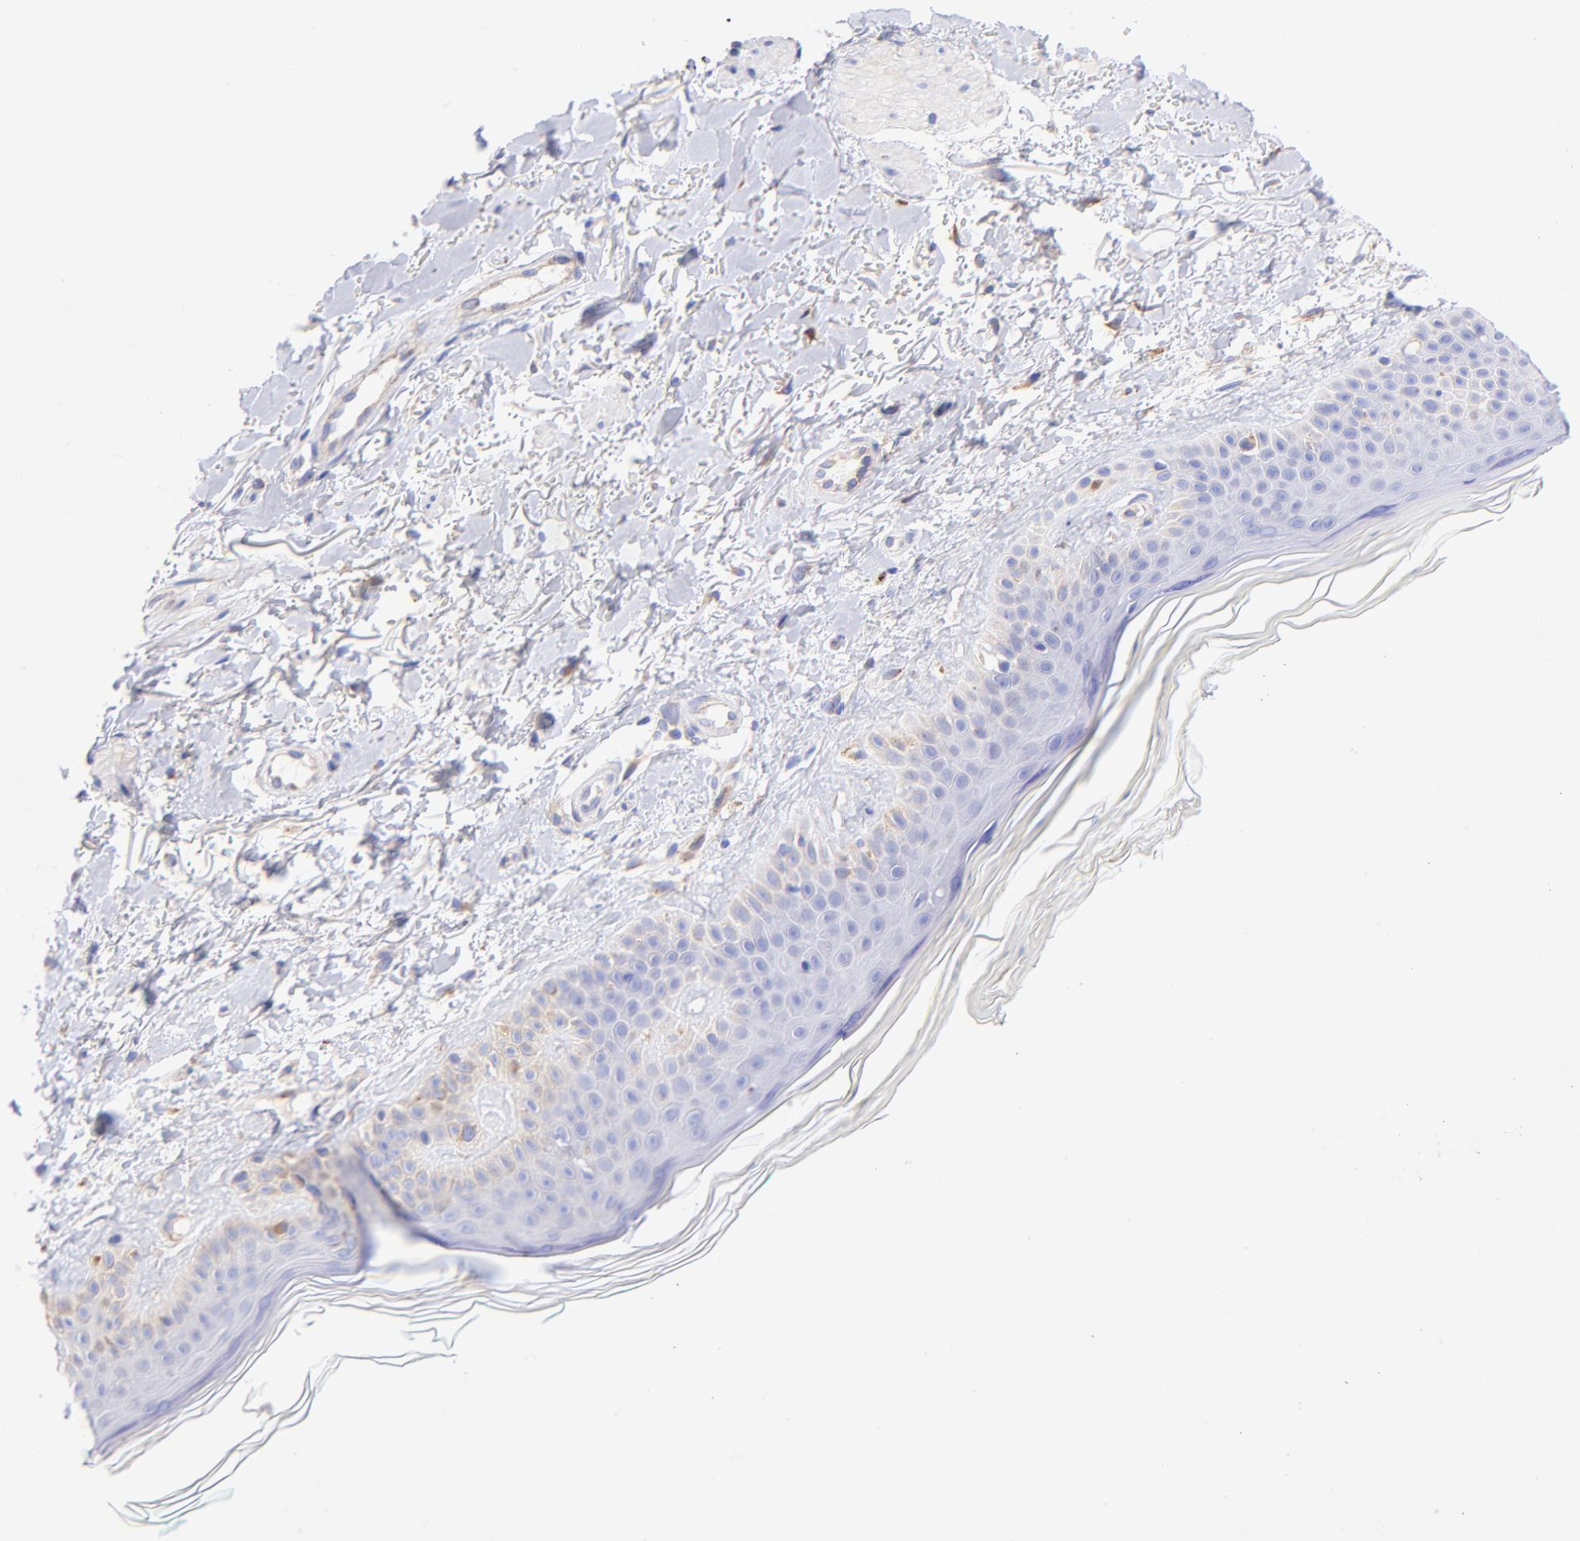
{"staining": {"intensity": "strong", "quantity": ">75%", "location": "cytoplasmic/membranous"}, "tissue": "skin", "cell_type": "Fibroblasts", "image_type": "normal", "snomed": [{"axis": "morphology", "description": "Normal tissue, NOS"}, {"axis": "topography", "description": "Skin"}], "caption": "Fibroblasts show high levels of strong cytoplasmic/membranous staining in approximately >75% of cells in normal human skin. The staining was performed using DAB (3,3'-diaminobenzidine), with brown indicating positive protein expression. Nuclei are stained blue with hematoxylin.", "gene": "SPARC", "patient": {"sex": "male", "age": 71}}